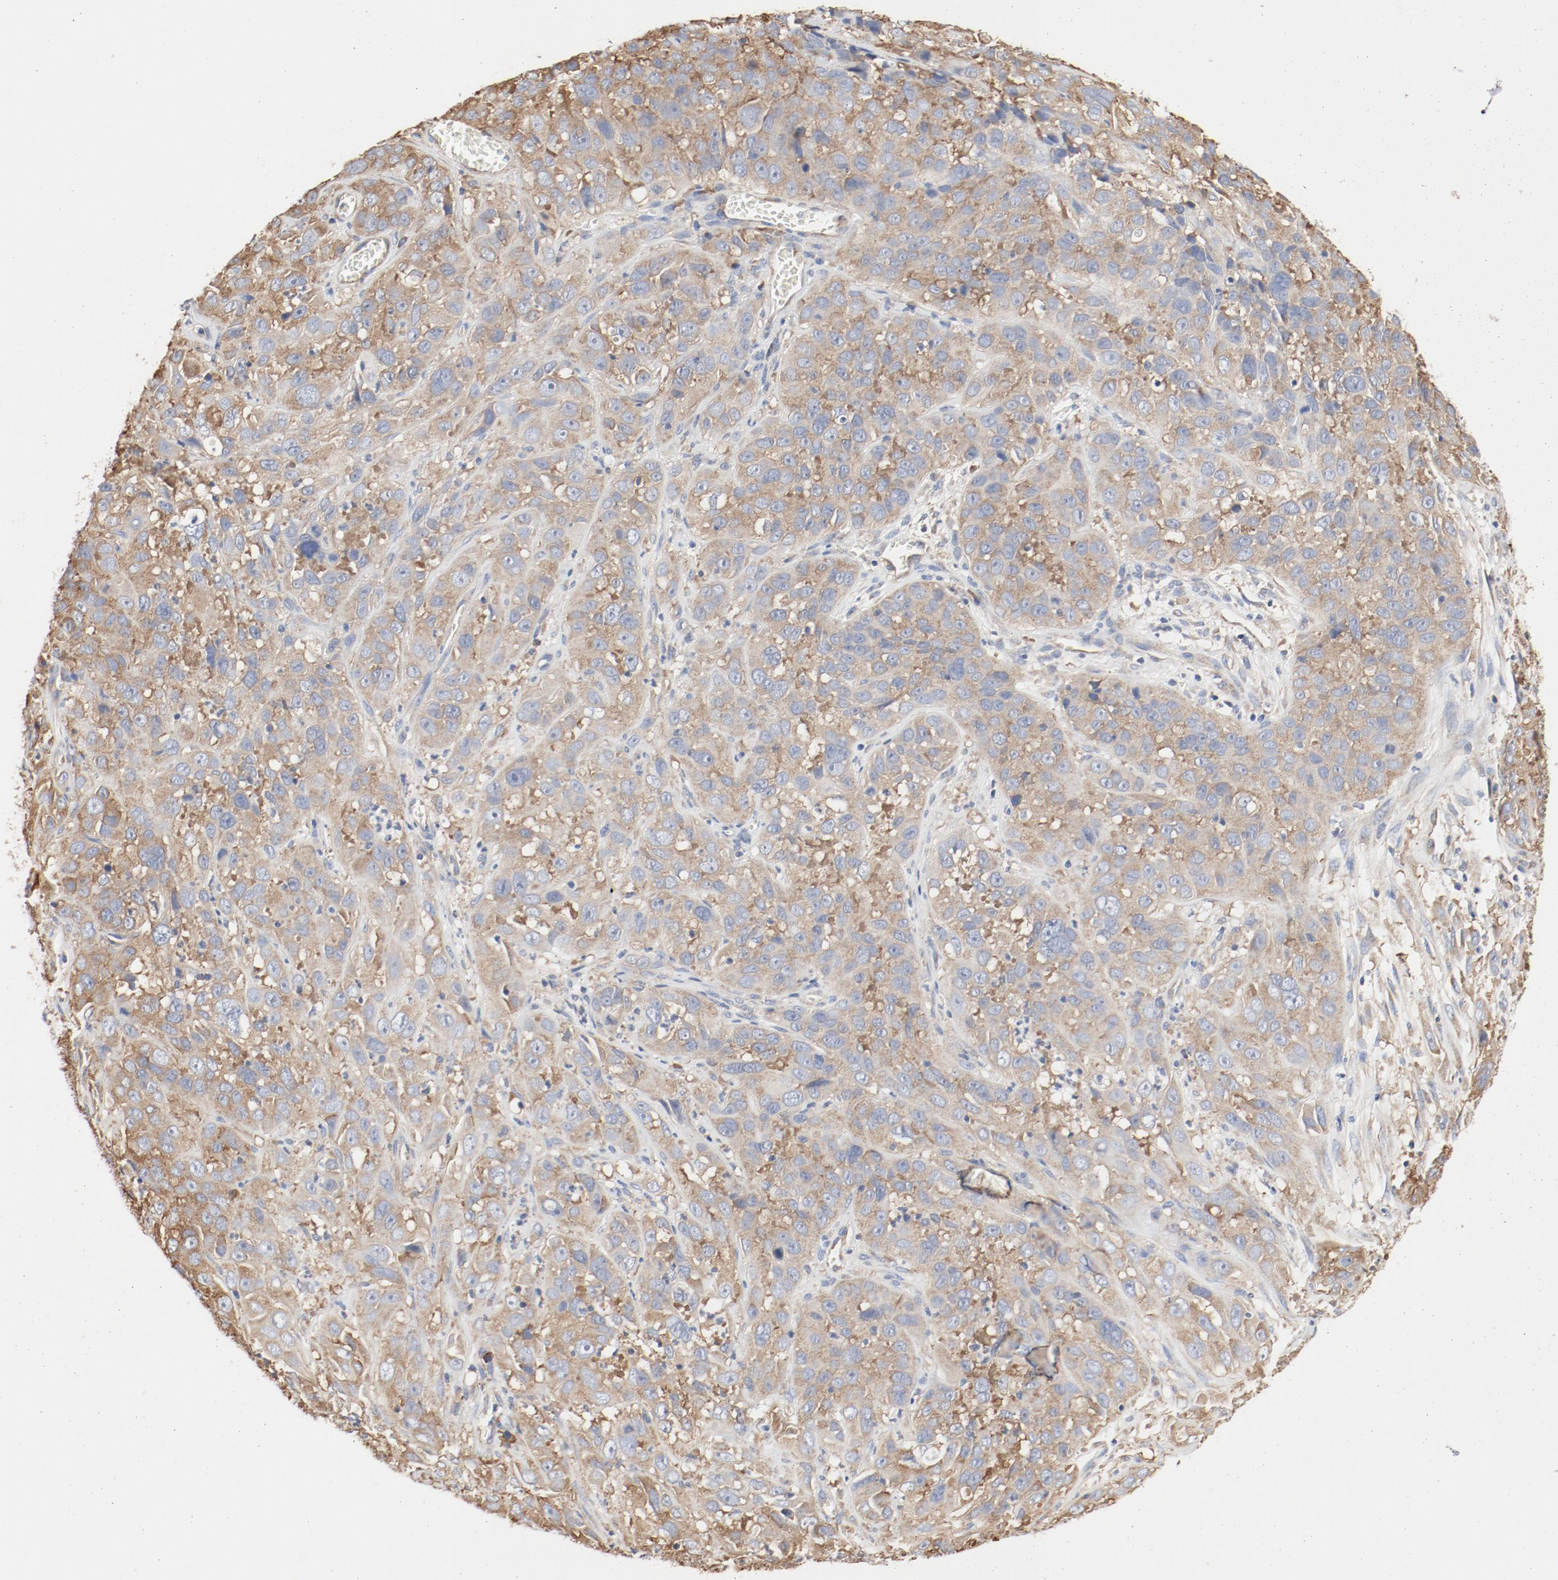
{"staining": {"intensity": "moderate", "quantity": ">75%", "location": "cytoplasmic/membranous"}, "tissue": "cervical cancer", "cell_type": "Tumor cells", "image_type": "cancer", "snomed": [{"axis": "morphology", "description": "Squamous cell carcinoma, NOS"}, {"axis": "topography", "description": "Cervix"}], "caption": "Brown immunohistochemical staining in human cervical cancer (squamous cell carcinoma) demonstrates moderate cytoplasmic/membranous staining in approximately >75% of tumor cells.", "gene": "RPS6", "patient": {"sex": "female", "age": 32}}